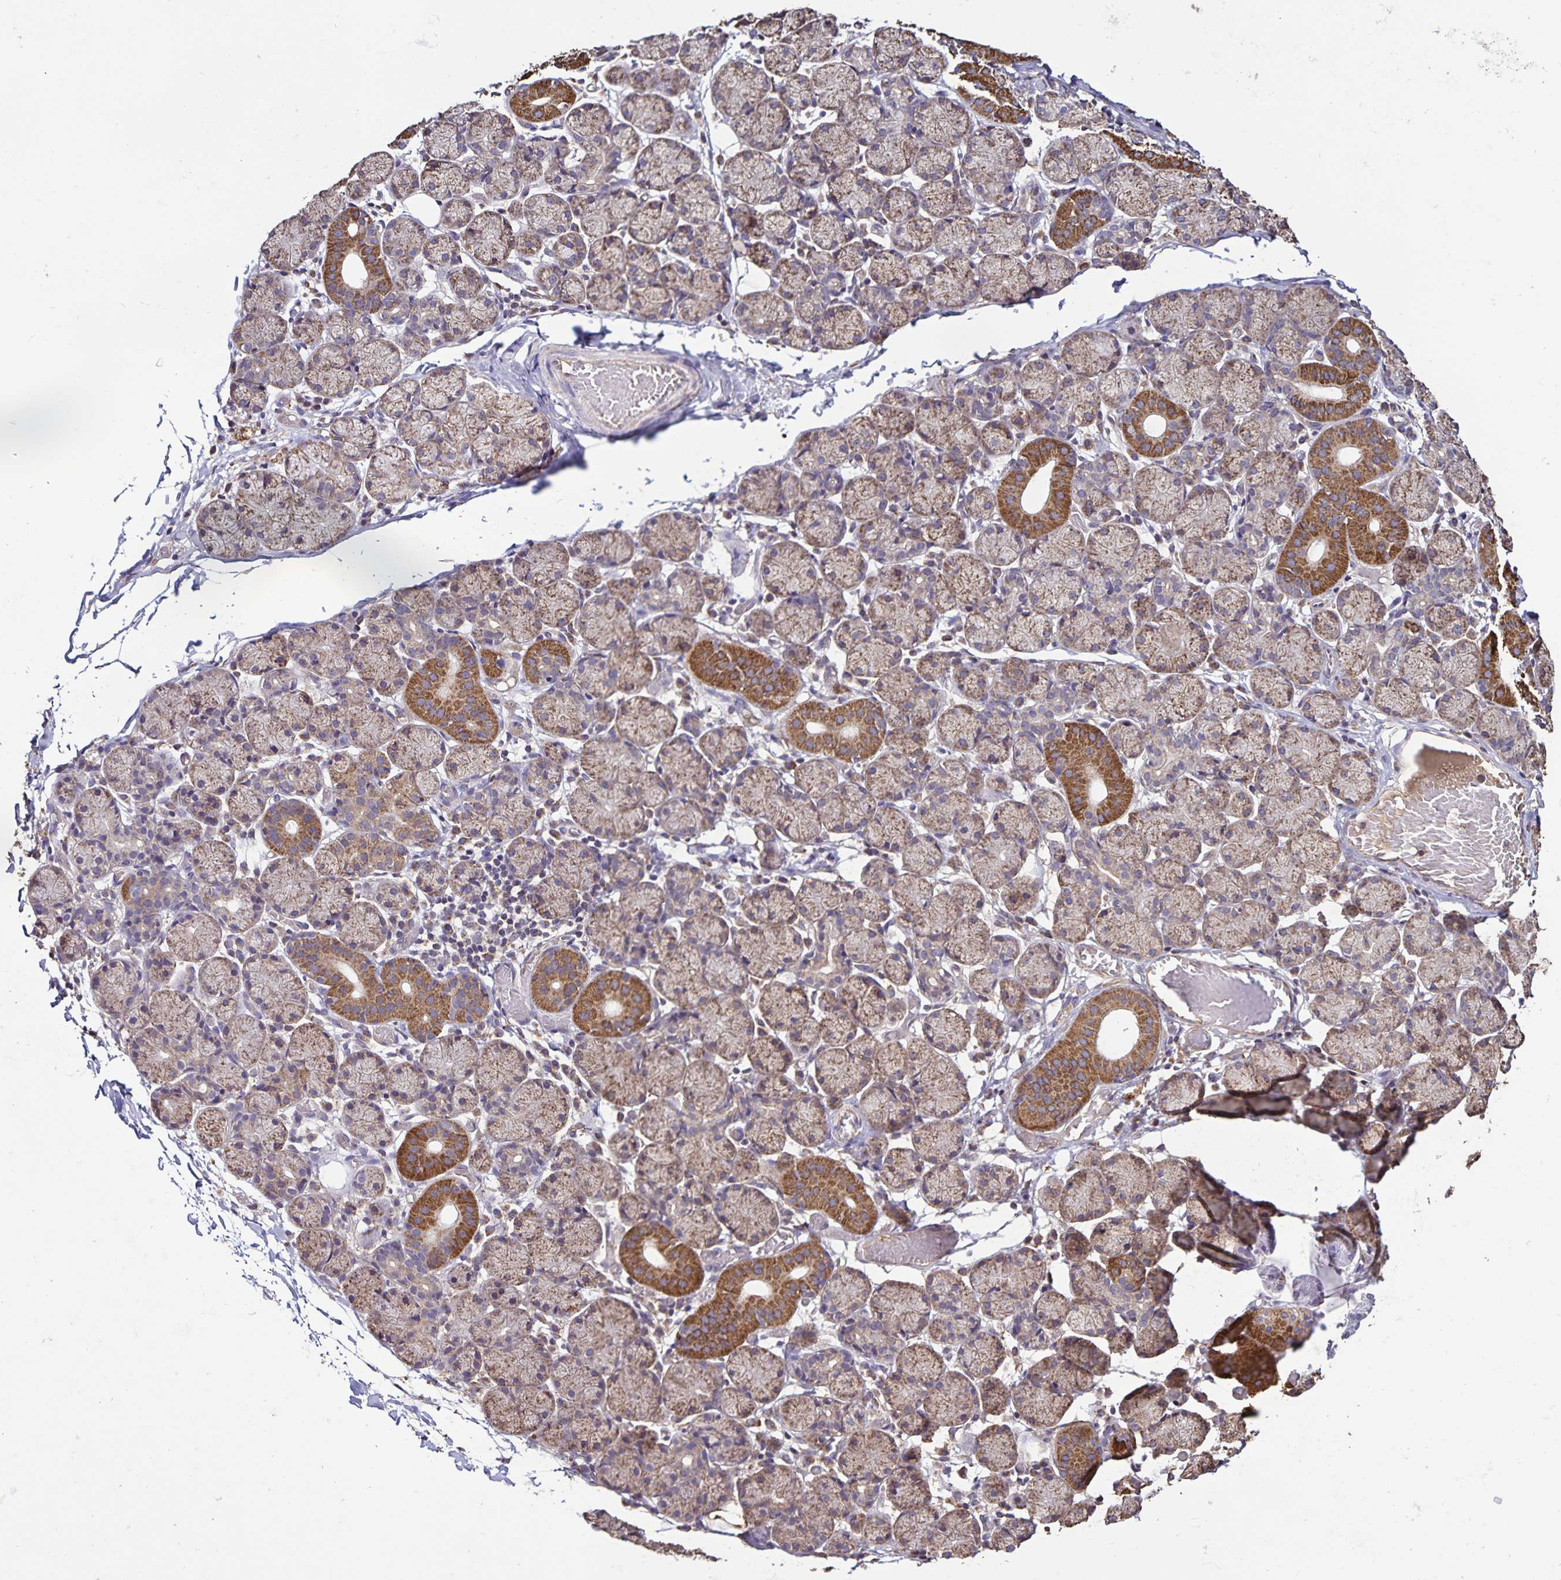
{"staining": {"intensity": "strong", "quantity": "<25%", "location": "cytoplasmic/membranous"}, "tissue": "salivary gland", "cell_type": "Glandular cells", "image_type": "normal", "snomed": [{"axis": "morphology", "description": "Normal tissue, NOS"}, {"axis": "topography", "description": "Salivary gland"}], "caption": "Immunohistochemical staining of normal human salivary gland displays <25% levels of strong cytoplasmic/membranous protein expression in approximately <25% of glandular cells.", "gene": "MAN1A1", "patient": {"sex": "female", "age": 24}}